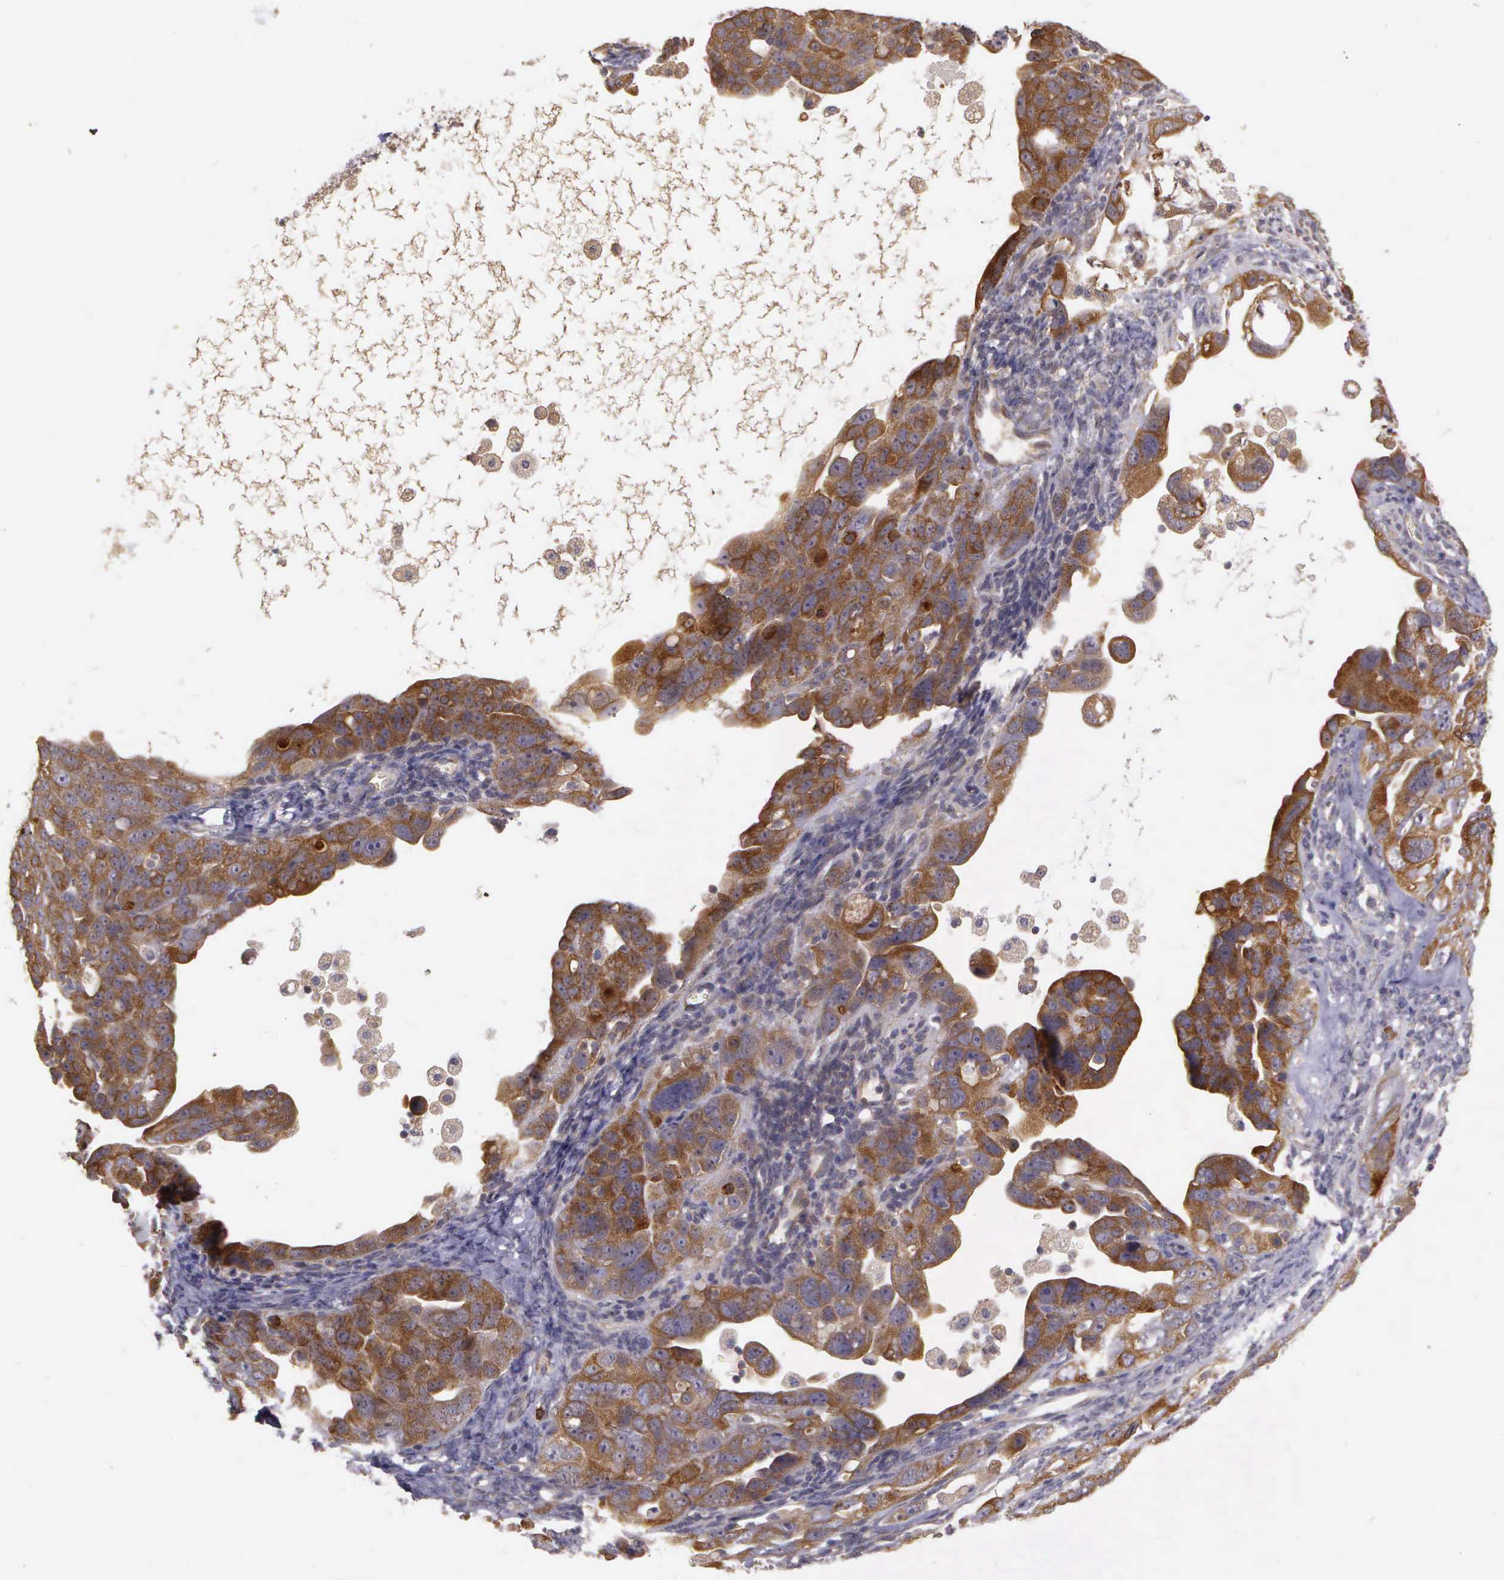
{"staining": {"intensity": "strong", "quantity": ">75%", "location": "cytoplasmic/membranous"}, "tissue": "ovarian cancer", "cell_type": "Tumor cells", "image_type": "cancer", "snomed": [{"axis": "morphology", "description": "Cystadenocarcinoma, serous, NOS"}, {"axis": "topography", "description": "Ovary"}], "caption": "There is high levels of strong cytoplasmic/membranous positivity in tumor cells of serous cystadenocarcinoma (ovarian), as demonstrated by immunohistochemical staining (brown color).", "gene": "EIF5", "patient": {"sex": "female", "age": 66}}